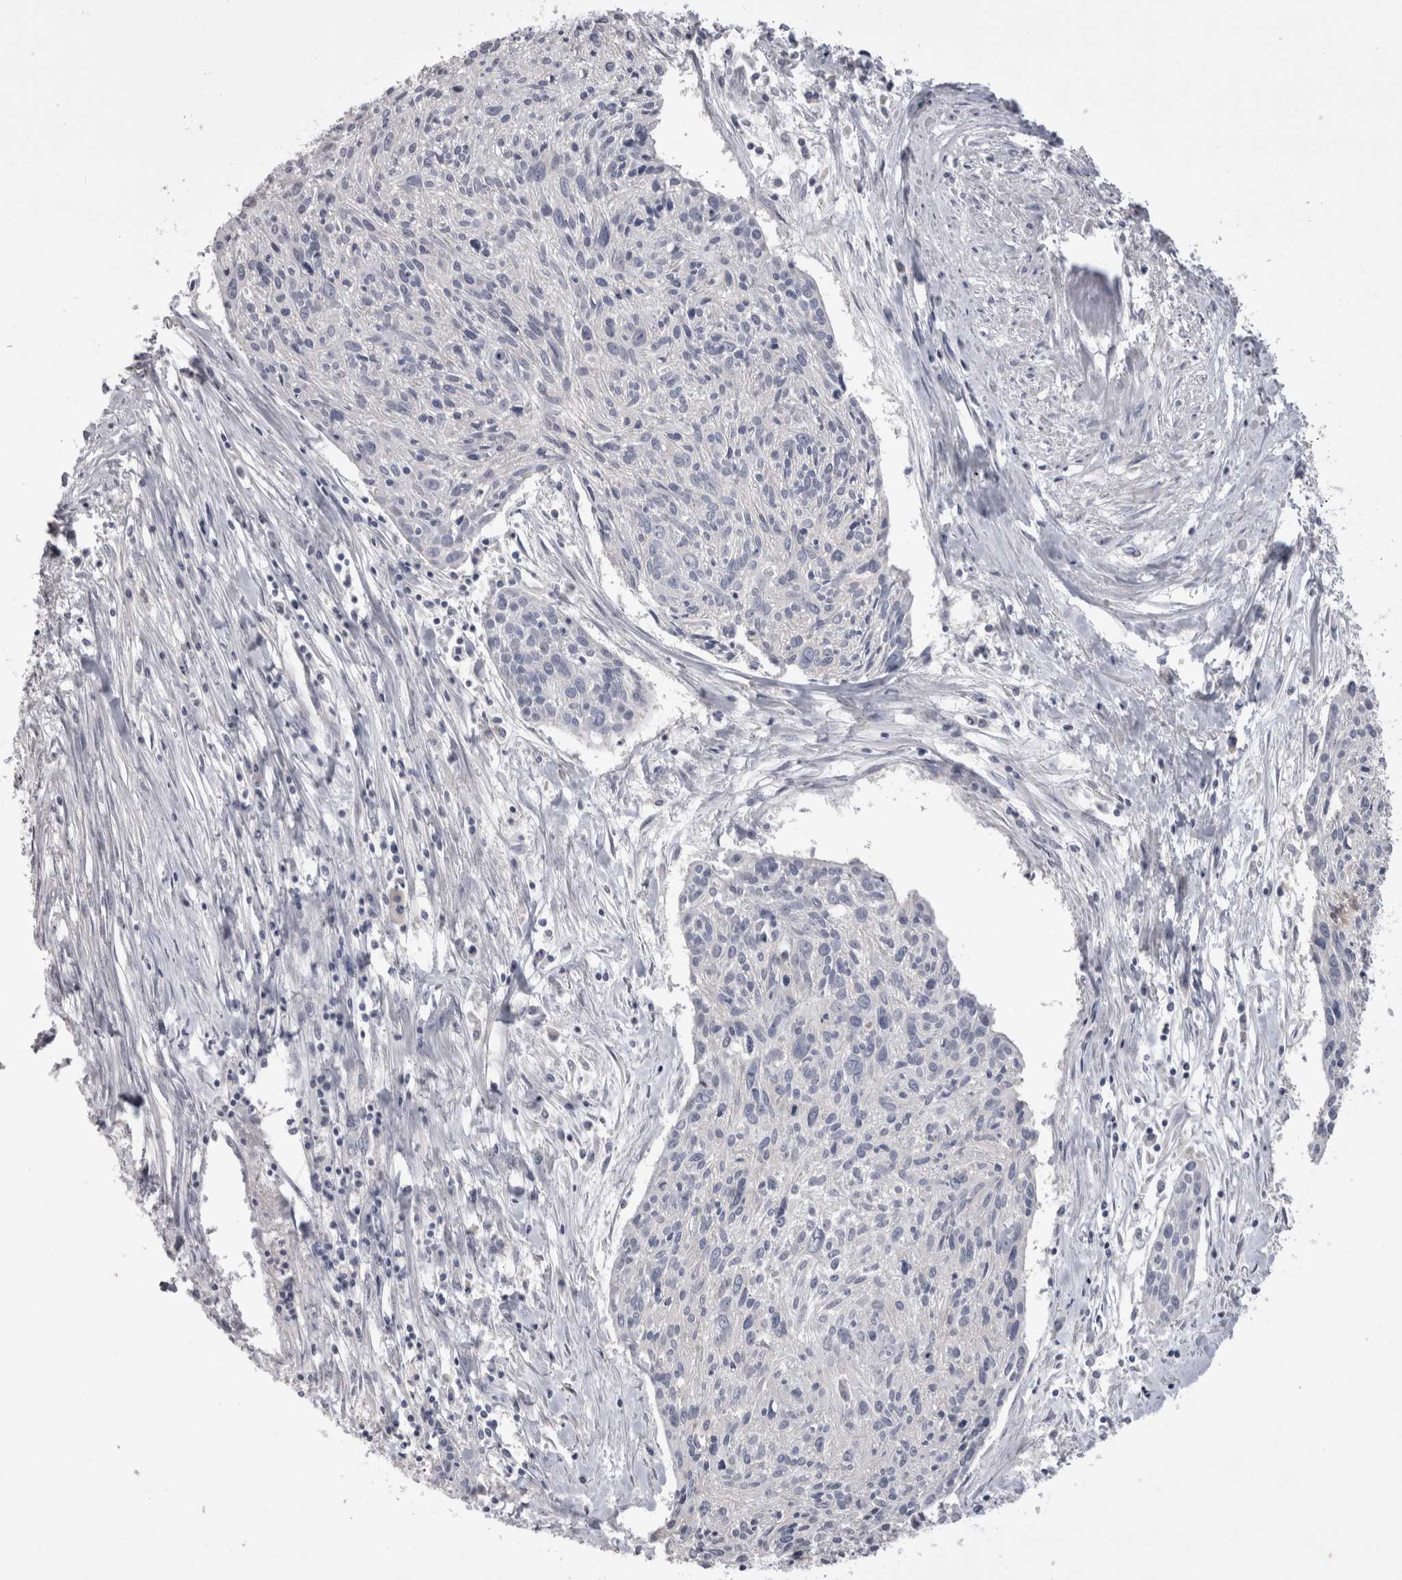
{"staining": {"intensity": "negative", "quantity": "none", "location": "none"}, "tissue": "cervical cancer", "cell_type": "Tumor cells", "image_type": "cancer", "snomed": [{"axis": "morphology", "description": "Squamous cell carcinoma, NOS"}, {"axis": "topography", "description": "Cervix"}], "caption": "This is an IHC image of cervical squamous cell carcinoma. There is no staining in tumor cells.", "gene": "ADAM2", "patient": {"sex": "female", "age": 51}}